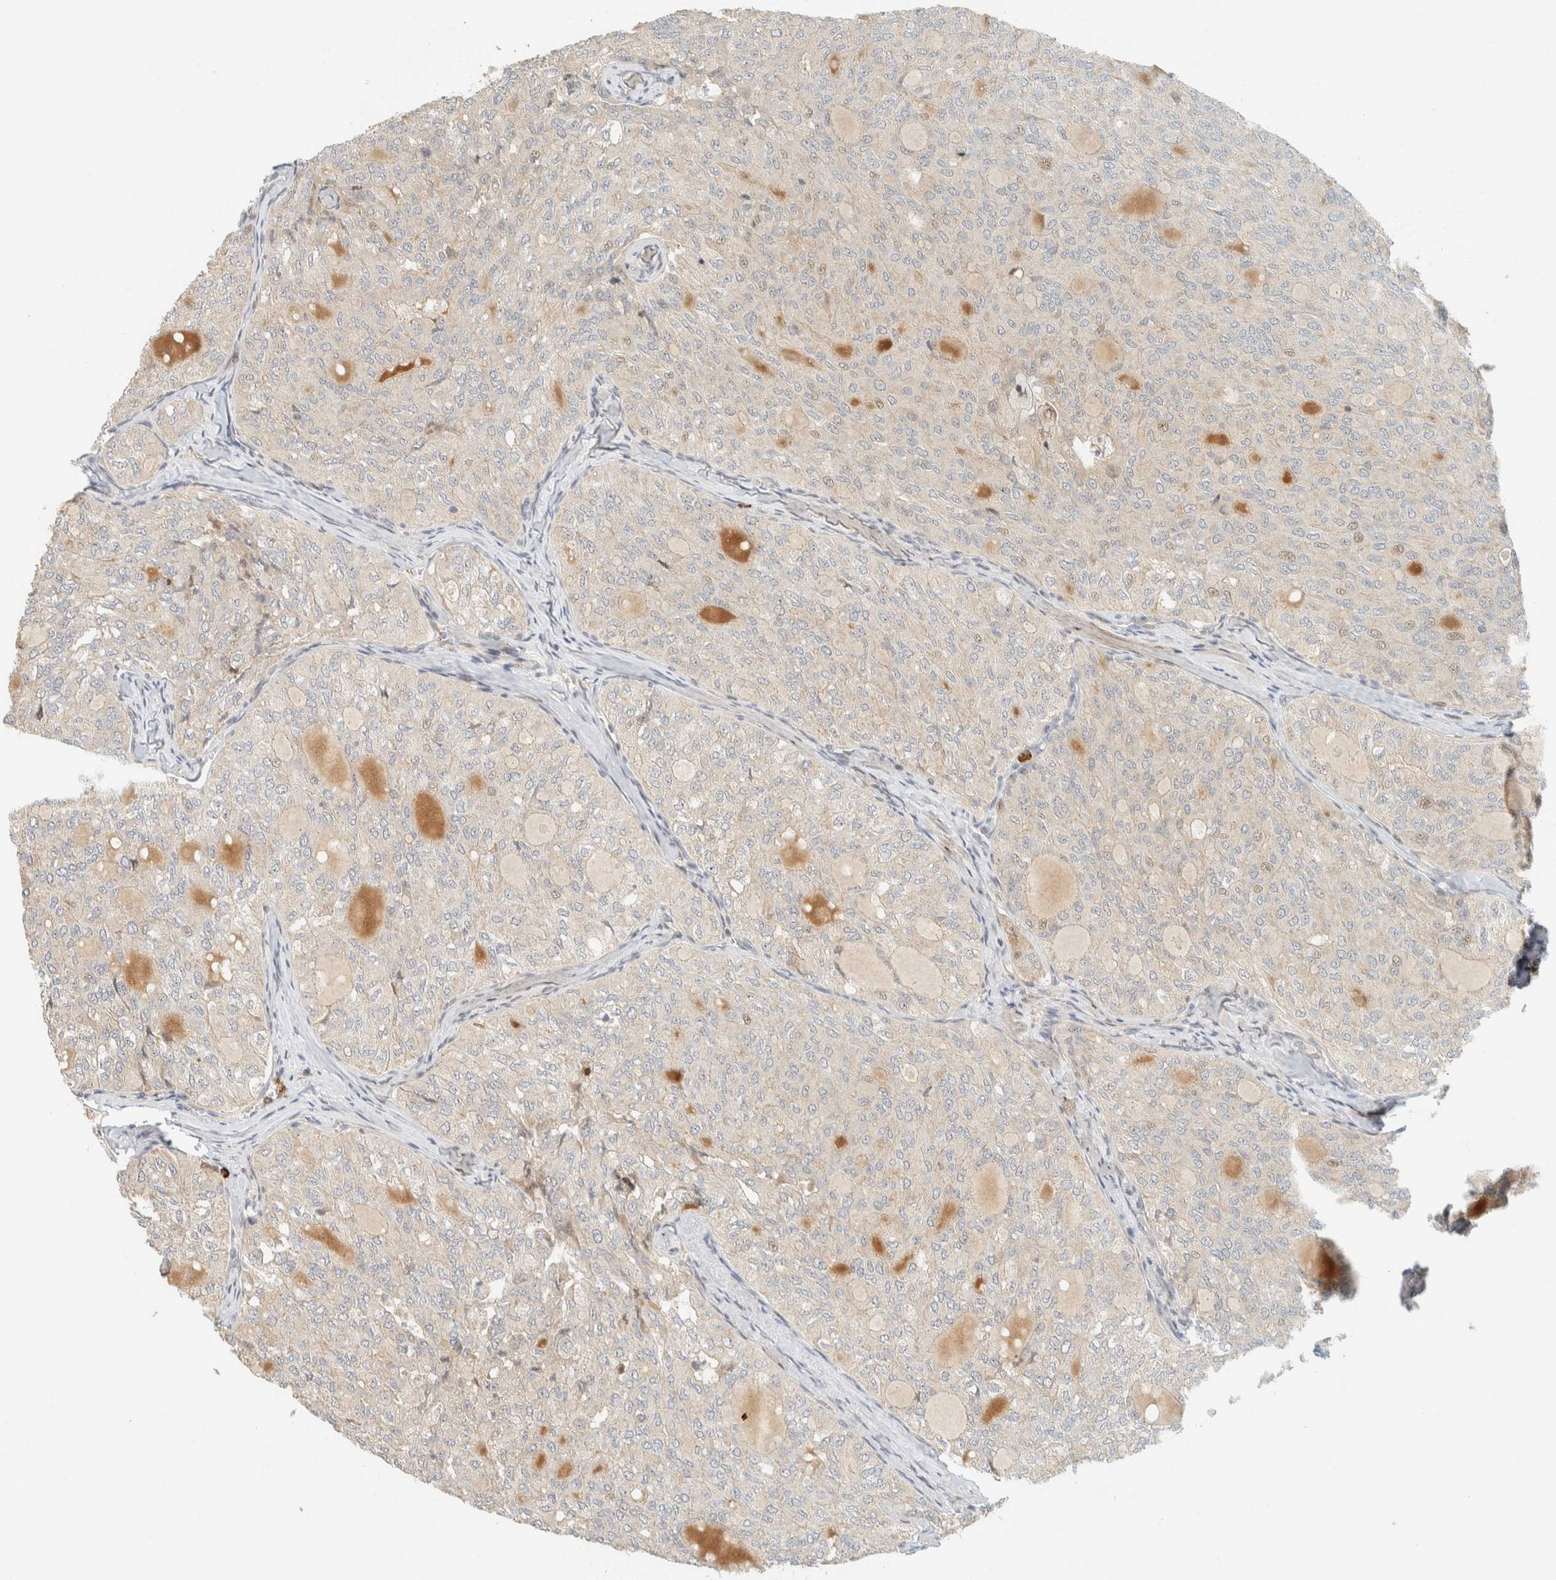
{"staining": {"intensity": "negative", "quantity": "none", "location": "none"}, "tissue": "thyroid cancer", "cell_type": "Tumor cells", "image_type": "cancer", "snomed": [{"axis": "morphology", "description": "Follicular adenoma carcinoma, NOS"}, {"axis": "topography", "description": "Thyroid gland"}], "caption": "Immunohistochemistry (IHC) photomicrograph of human thyroid cancer (follicular adenoma carcinoma) stained for a protein (brown), which exhibits no expression in tumor cells.", "gene": "CCDC171", "patient": {"sex": "male", "age": 75}}